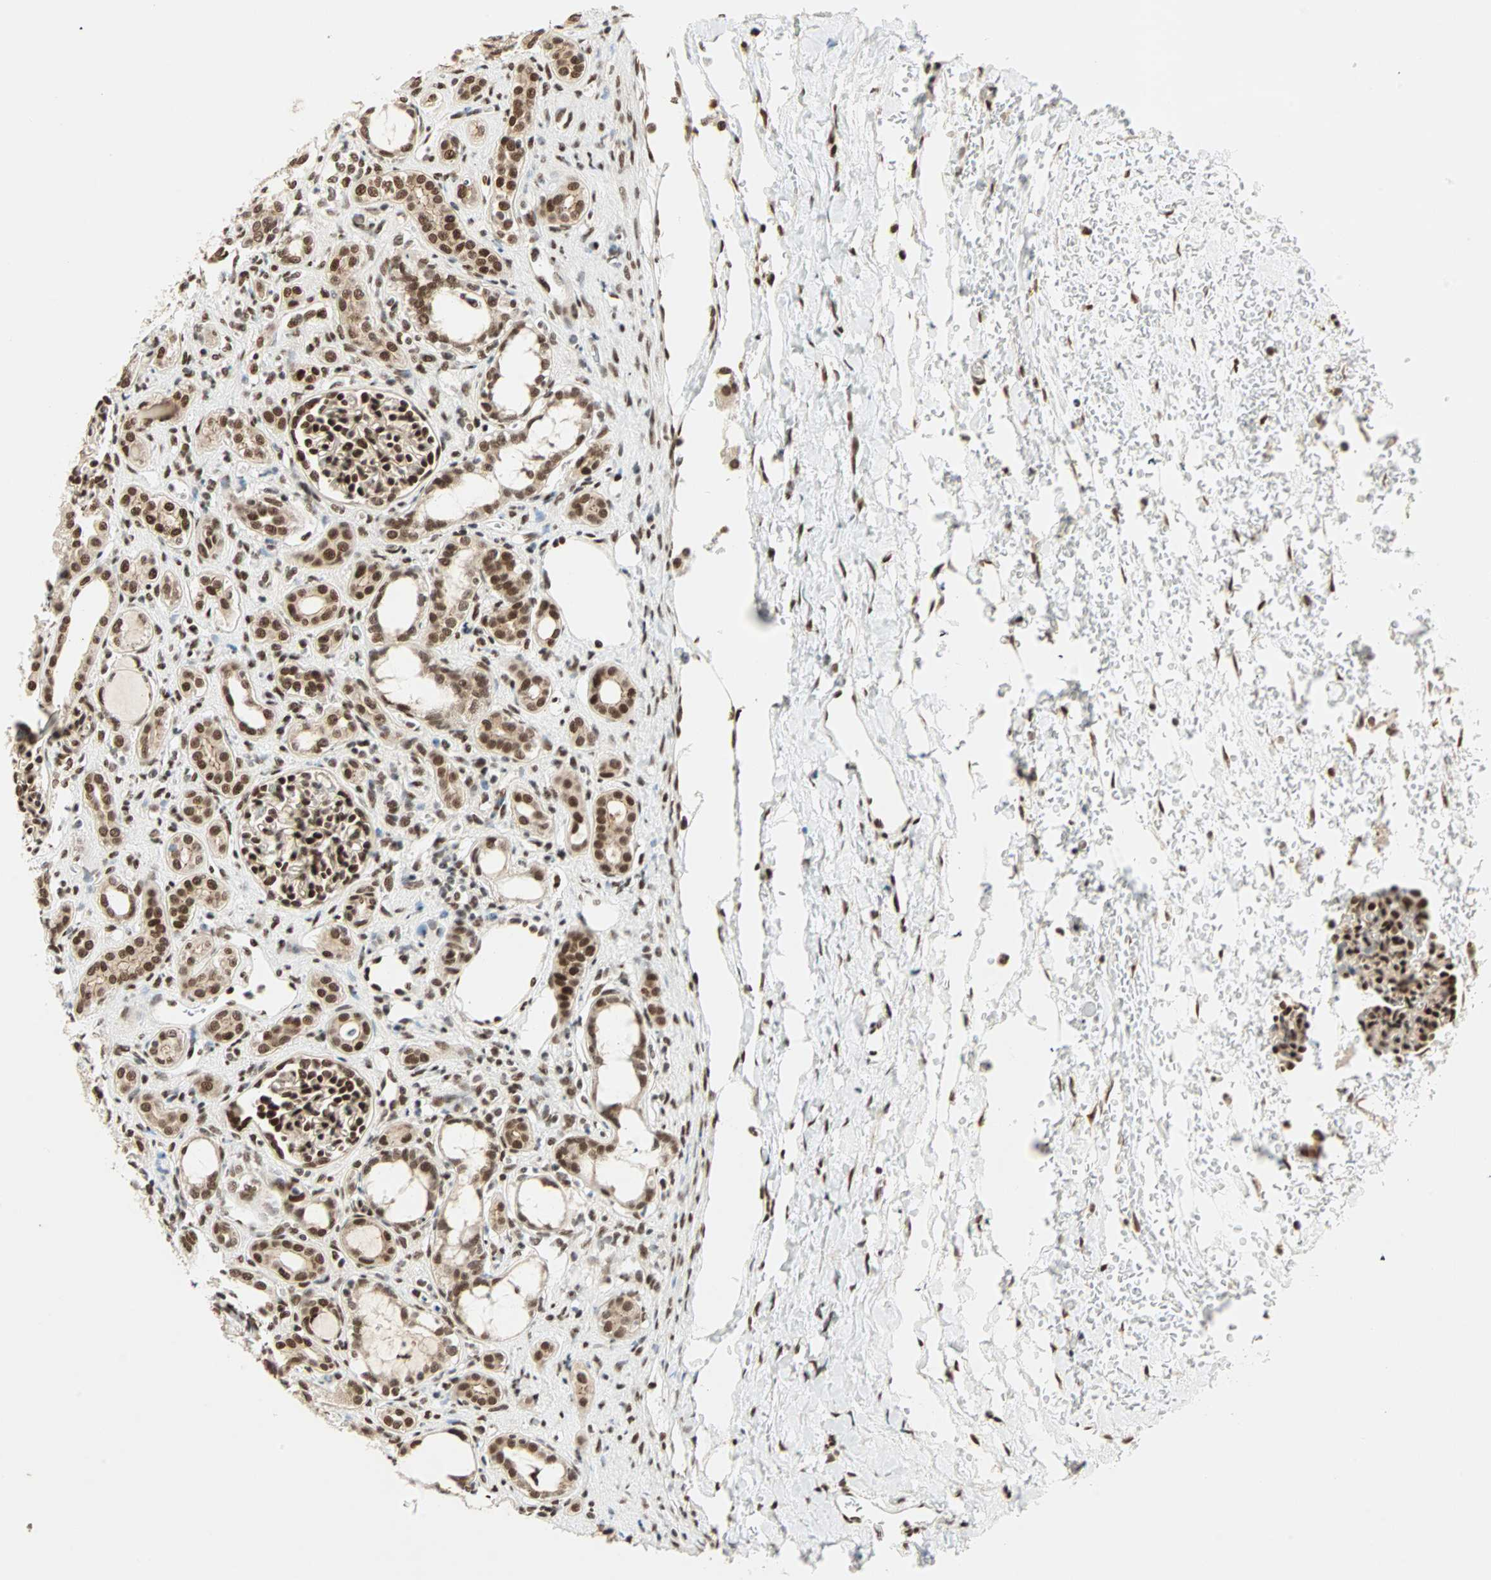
{"staining": {"intensity": "strong", "quantity": ">75%", "location": "nuclear"}, "tissue": "kidney", "cell_type": "Cells in glomeruli", "image_type": "normal", "snomed": [{"axis": "morphology", "description": "Normal tissue, NOS"}, {"axis": "topography", "description": "Kidney"}], "caption": "Kidney stained with DAB (3,3'-diaminobenzidine) immunohistochemistry shows high levels of strong nuclear positivity in approximately >75% of cells in glomeruli.", "gene": "BLM", "patient": {"sex": "male", "age": 7}}